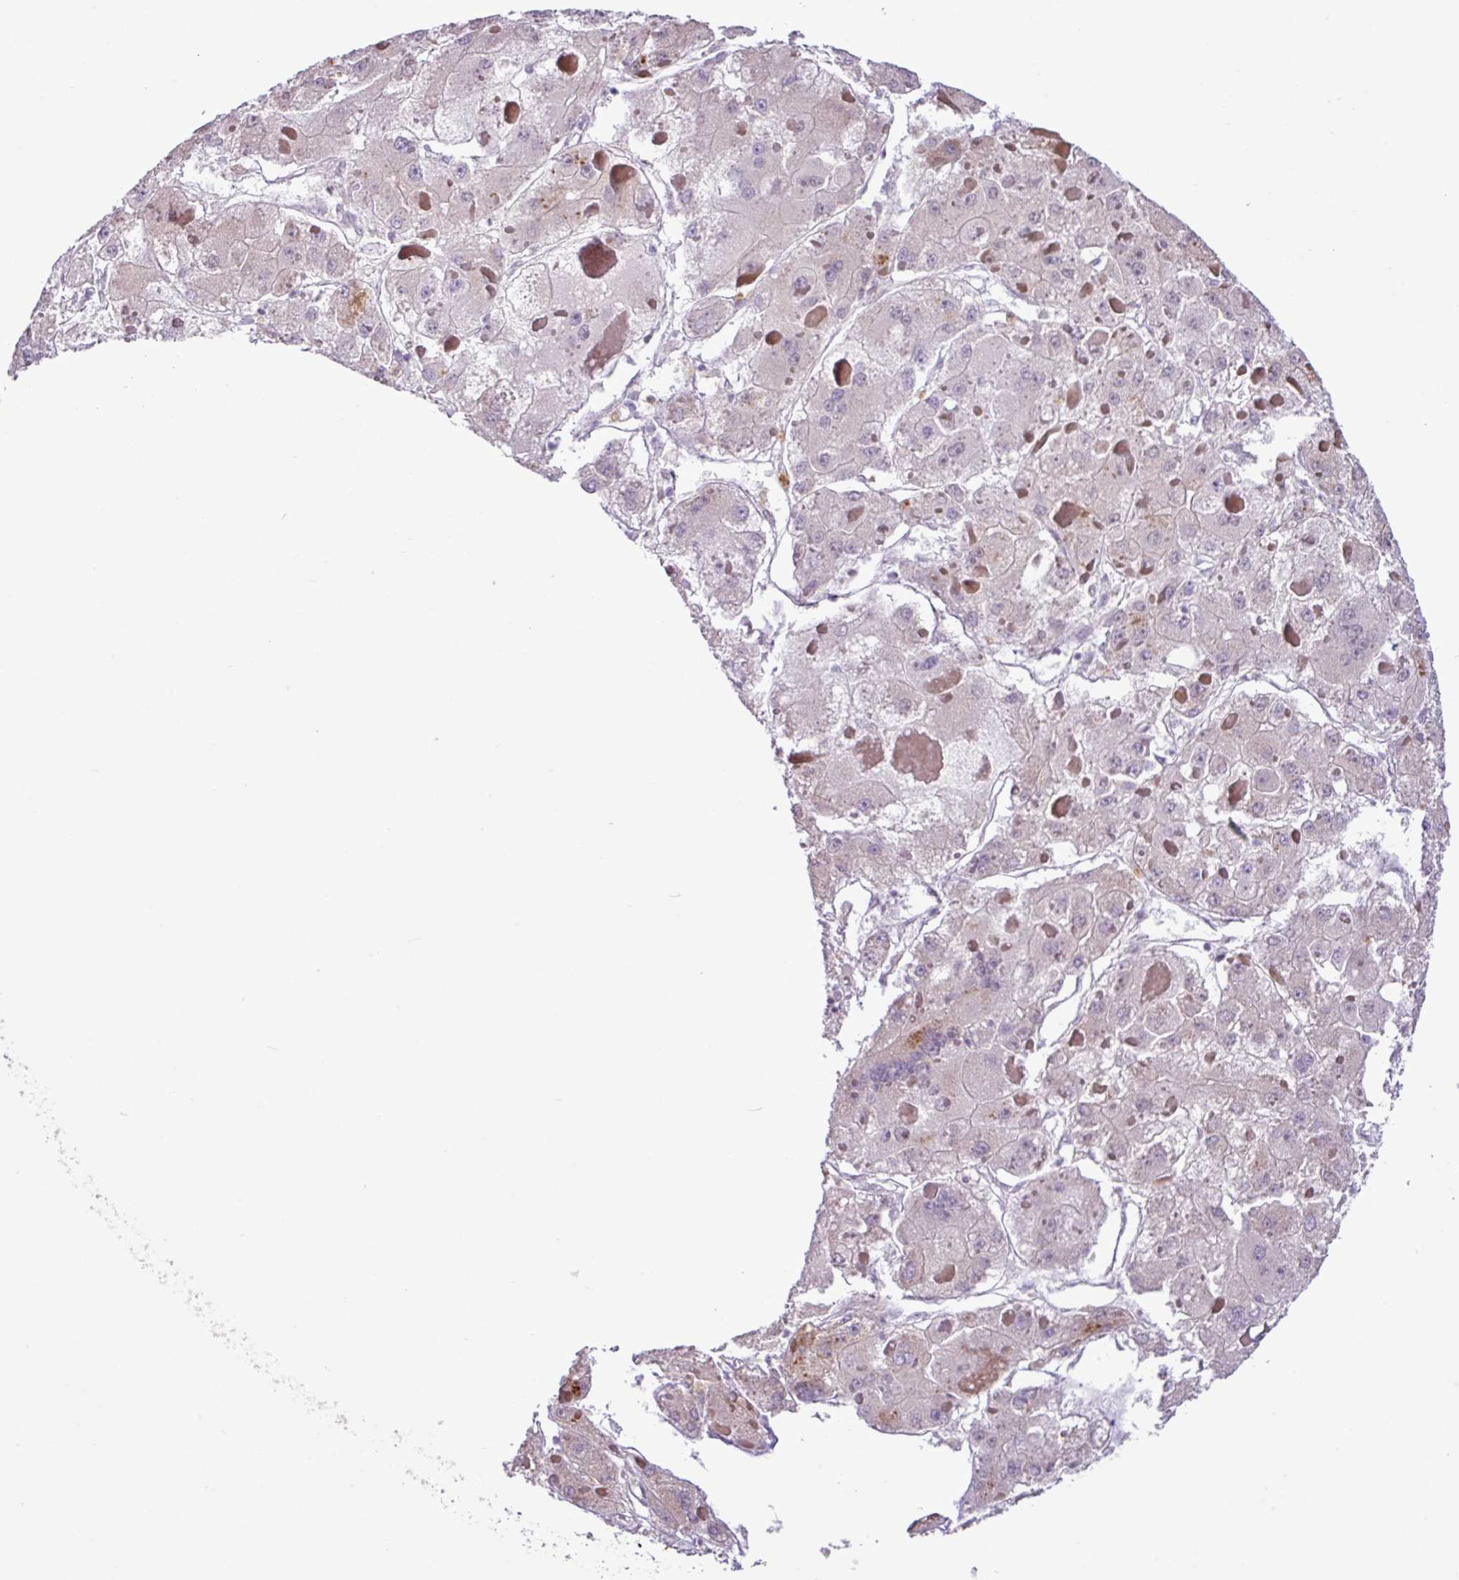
{"staining": {"intensity": "negative", "quantity": "none", "location": "none"}, "tissue": "liver cancer", "cell_type": "Tumor cells", "image_type": "cancer", "snomed": [{"axis": "morphology", "description": "Carcinoma, Hepatocellular, NOS"}, {"axis": "topography", "description": "Liver"}], "caption": "Human liver cancer (hepatocellular carcinoma) stained for a protein using immunohistochemistry demonstrates no expression in tumor cells.", "gene": "YLPM1", "patient": {"sex": "female", "age": 73}}